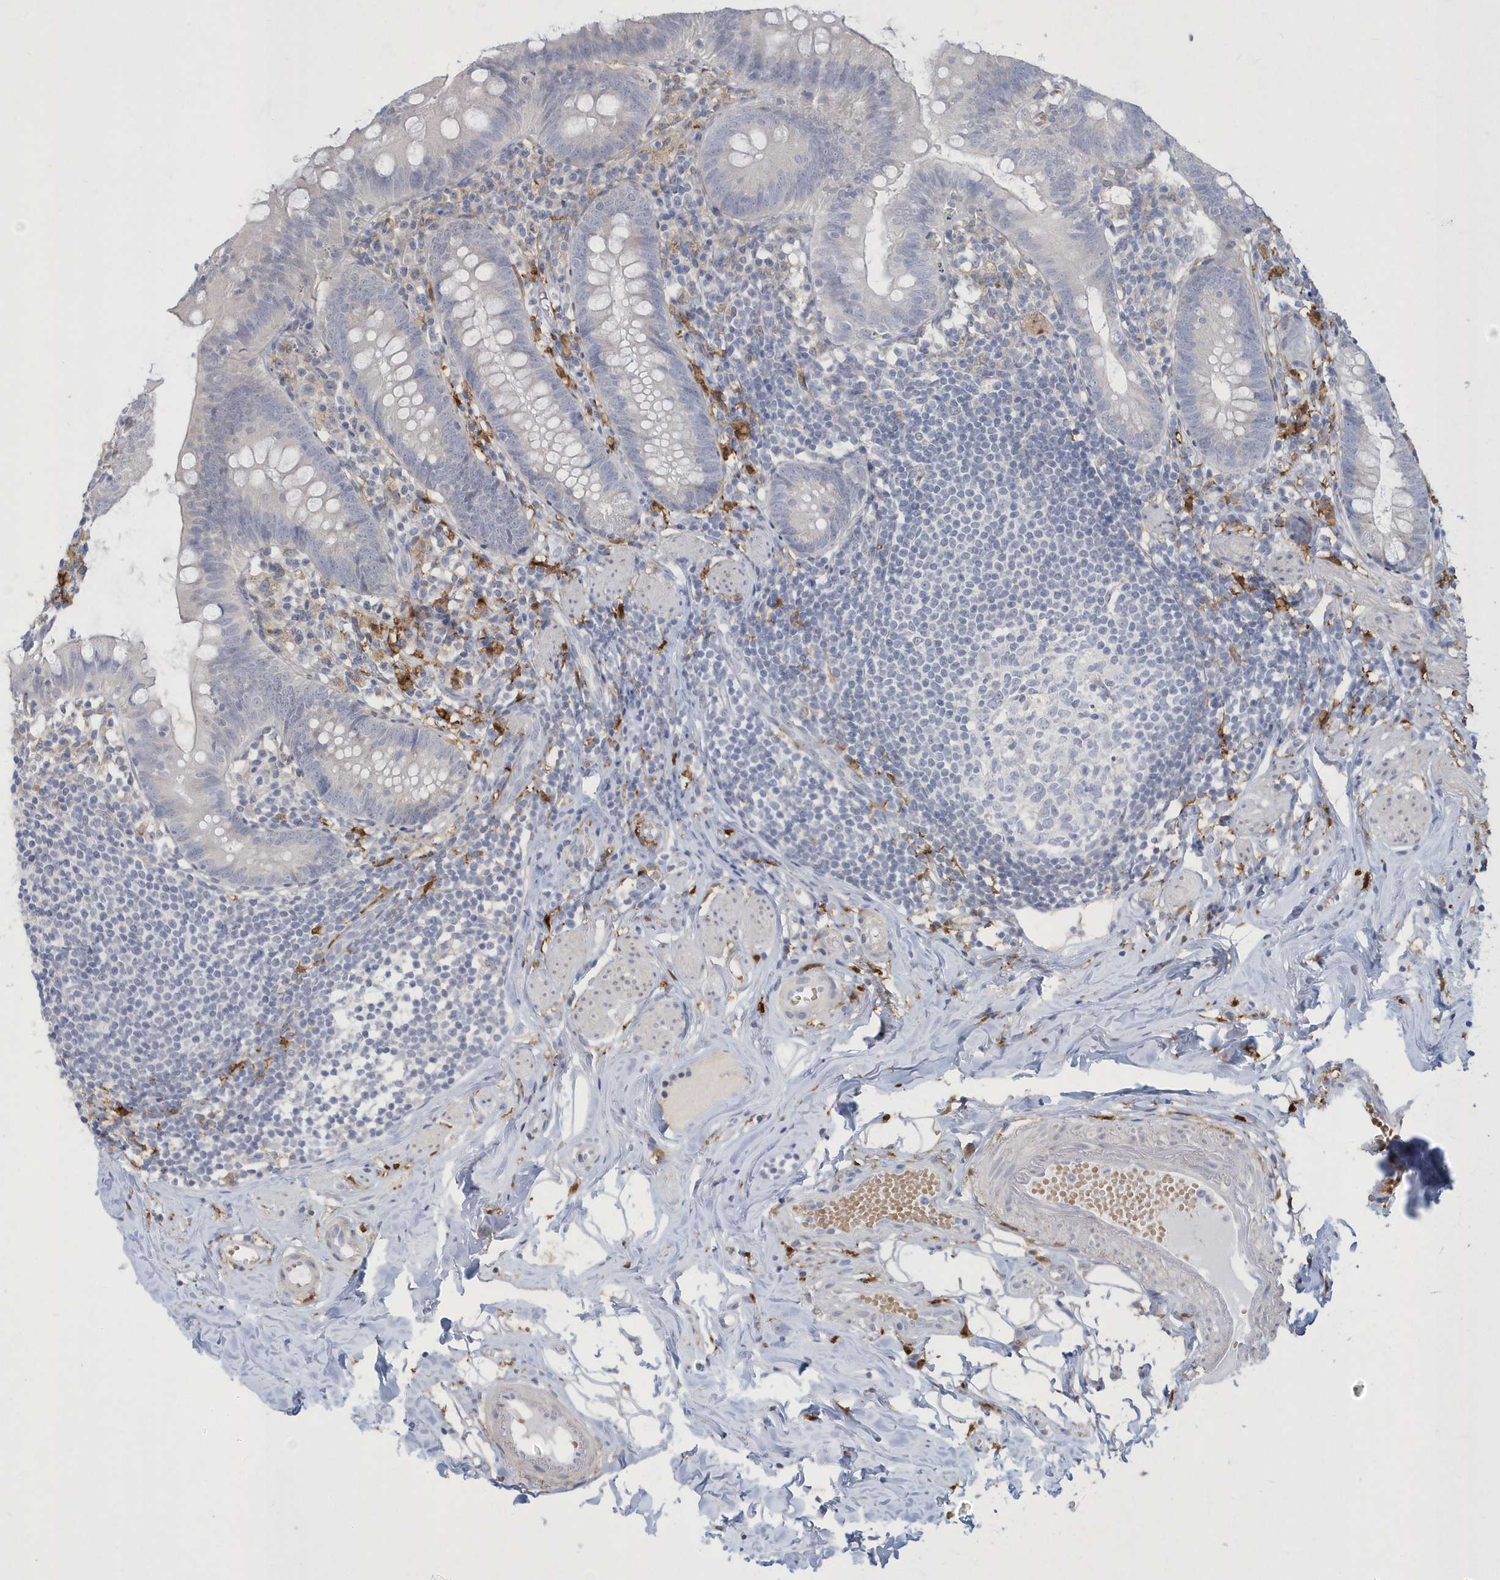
{"staining": {"intensity": "negative", "quantity": "none", "location": "none"}, "tissue": "appendix", "cell_type": "Glandular cells", "image_type": "normal", "snomed": [{"axis": "morphology", "description": "Normal tissue, NOS"}, {"axis": "topography", "description": "Appendix"}], "caption": "A photomicrograph of human appendix is negative for staining in glandular cells. The staining was performed using DAB to visualize the protein expression in brown, while the nuclei were stained in blue with hematoxylin (Magnification: 20x).", "gene": "TSPEAR", "patient": {"sex": "female", "age": 62}}